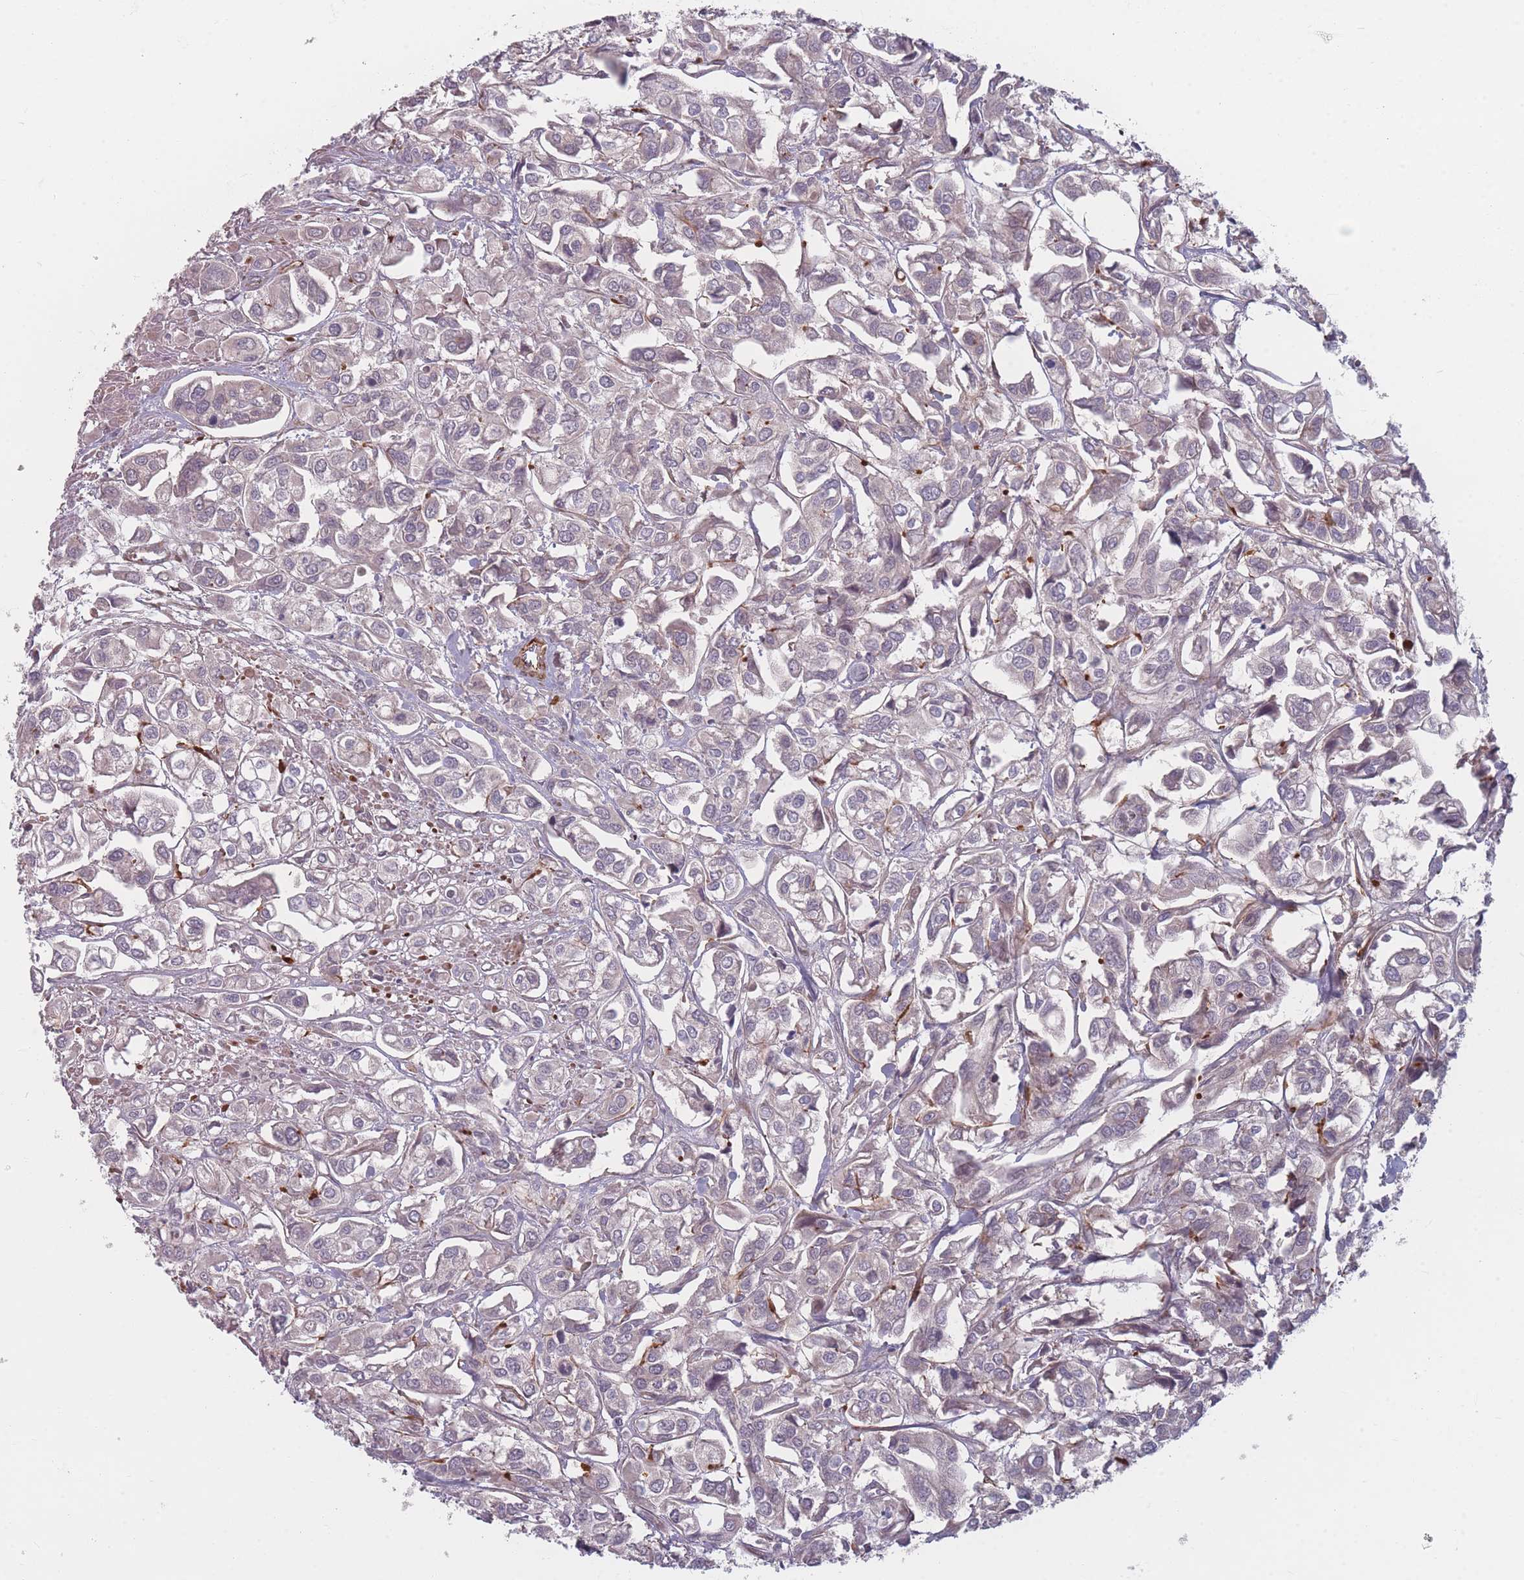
{"staining": {"intensity": "negative", "quantity": "none", "location": "none"}, "tissue": "urothelial cancer", "cell_type": "Tumor cells", "image_type": "cancer", "snomed": [{"axis": "morphology", "description": "Urothelial carcinoma, High grade"}, {"axis": "topography", "description": "Urinary bladder"}], "caption": "An image of human high-grade urothelial carcinoma is negative for staining in tumor cells.", "gene": "EEF1AKMT2", "patient": {"sex": "male", "age": 67}}